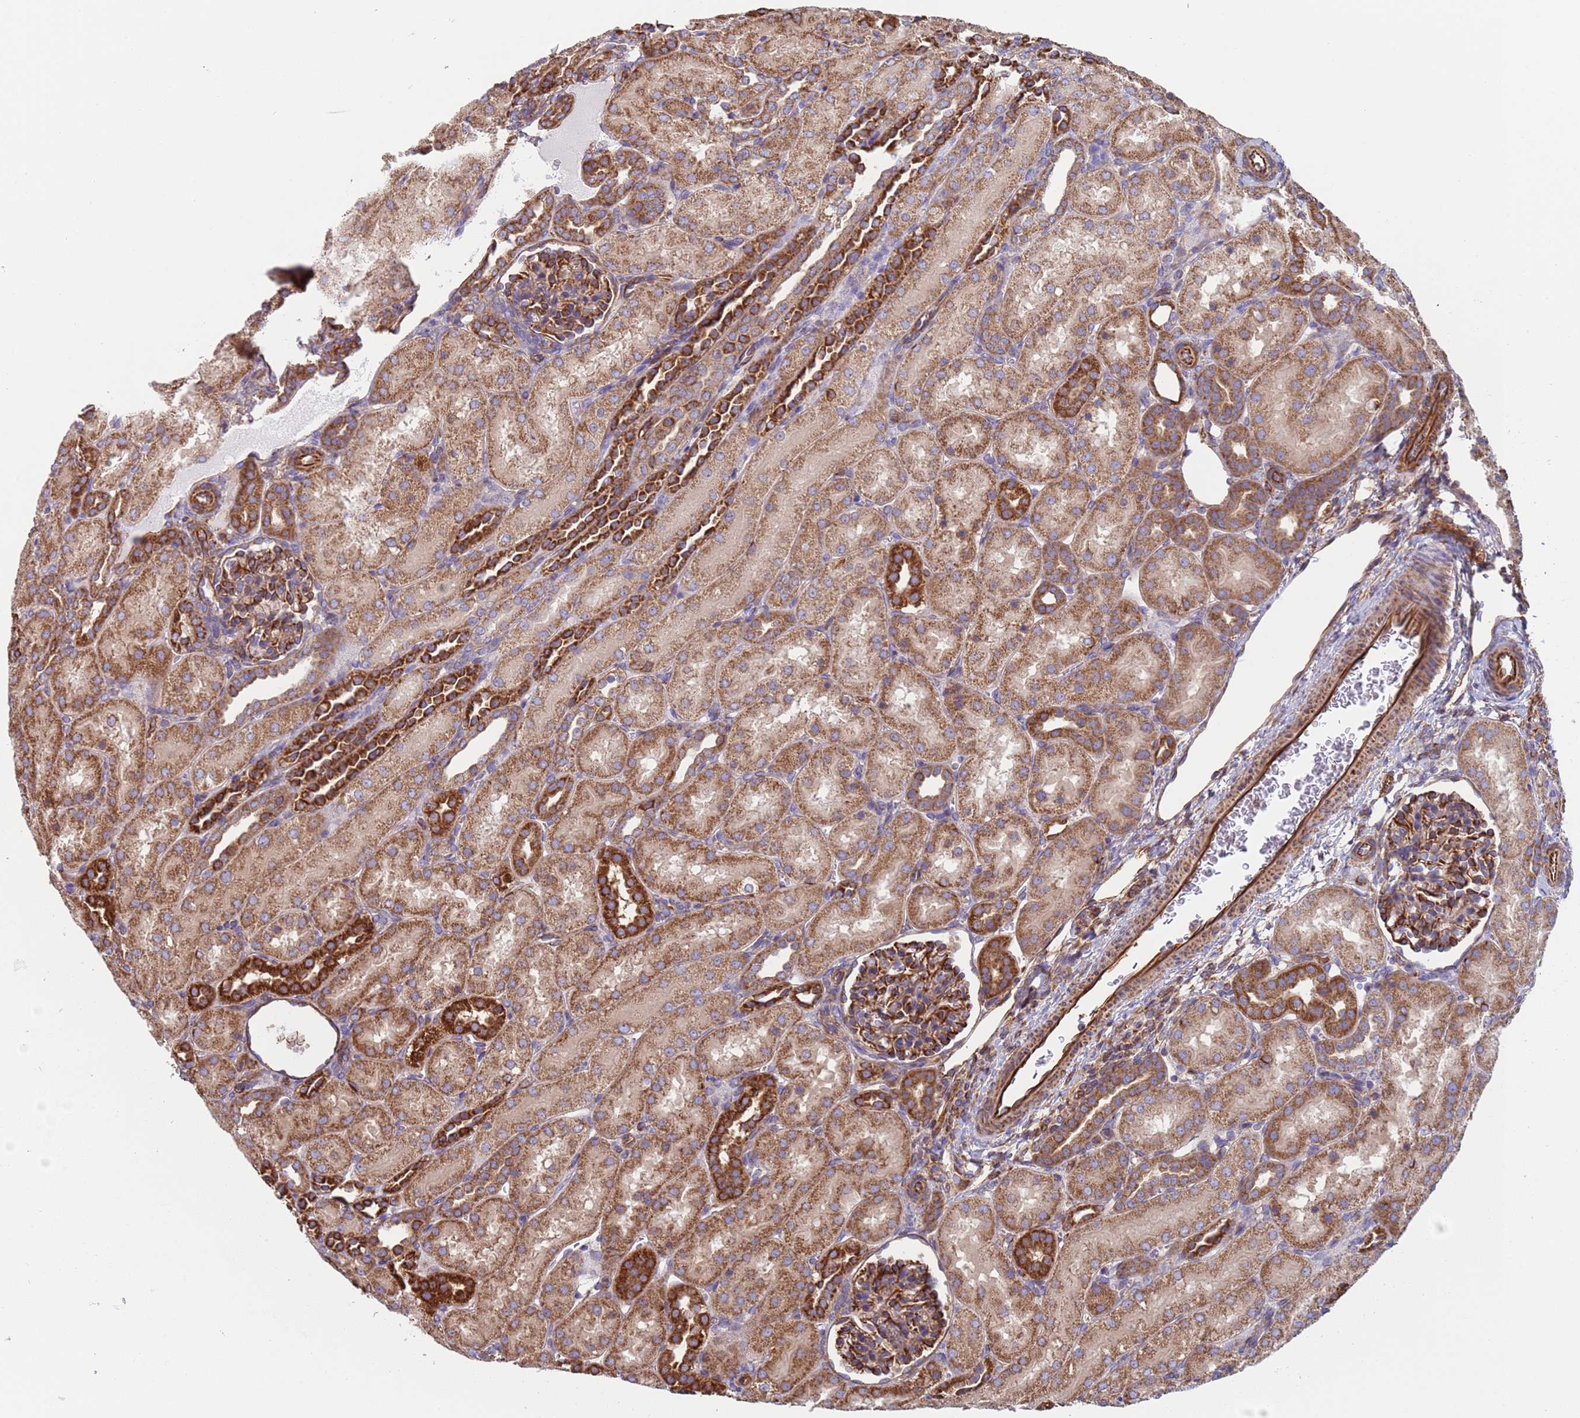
{"staining": {"intensity": "strong", "quantity": "25%-75%", "location": "cytoplasmic/membranous"}, "tissue": "kidney", "cell_type": "Cells in glomeruli", "image_type": "normal", "snomed": [{"axis": "morphology", "description": "Normal tissue, NOS"}, {"axis": "topography", "description": "Kidney"}], "caption": "This image reveals immunohistochemistry staining of benign human kidney, with high strong cytoplasmic/membranous positivity in about 25%-75% of cells in glomeruli.", "gene": "NUDT12", "patient": {"sex": "male", "age": 1}}